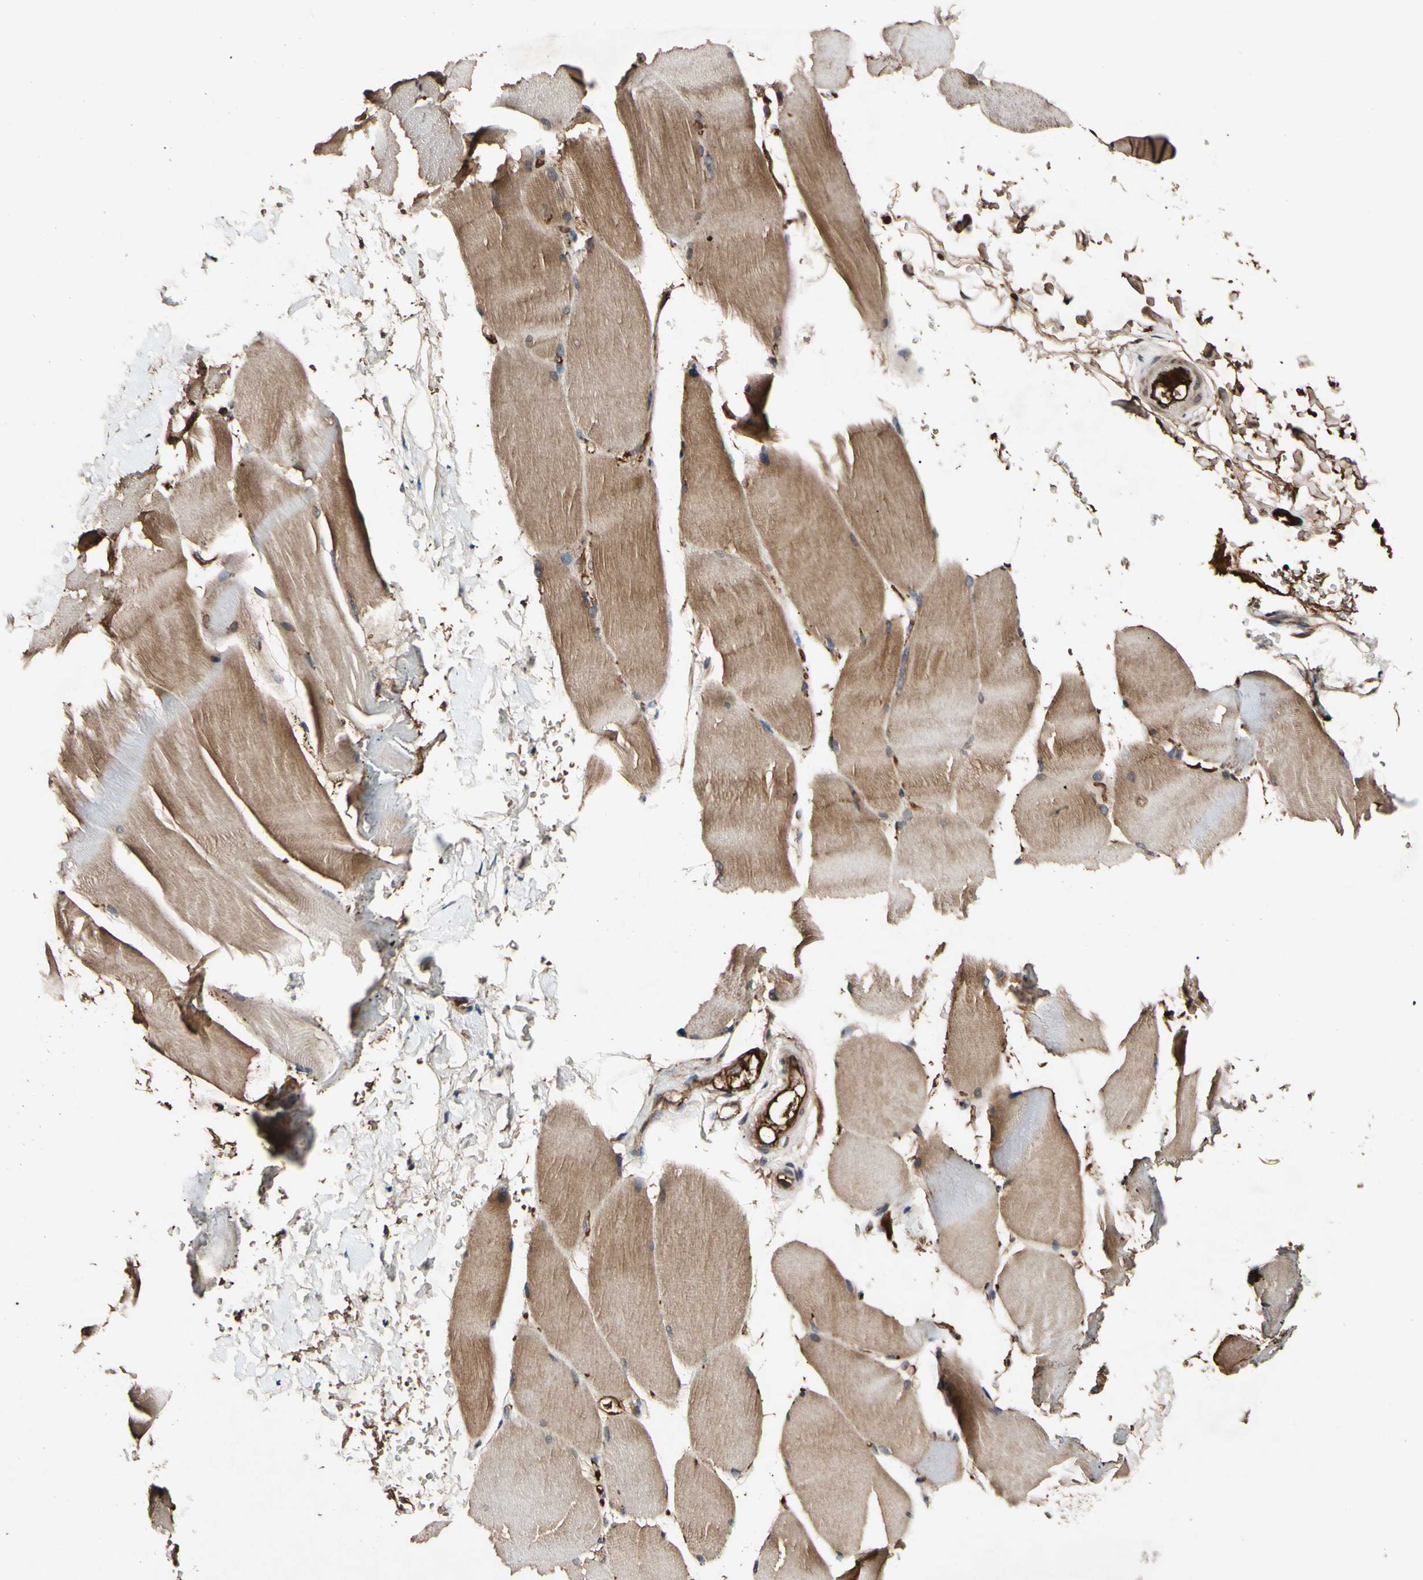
{"staining": {"intensity": "moderate", "quantity": ">75%", "location": "cytoplasmic/membranous"}, "tissue": "skeletal muscle", "cell_type": "Myocytes", "image_type": "normal", "snomed": [{"axis": "morphology", "description": "Normal tissue, NOS"}, {"axis": "topography", "description": "Skin"}, {"axis": "topography", "description": "Skeletal muscle"}], "caption": "A micrograph of human skeletal muscle stained for a protein shows moderate cytoplasmic/membranous brown staining in myocytes. (IHC, brightfield microscopy, high magnification).", "gene": "PLAT", "patient": {"sex": "male", "age": 83}}